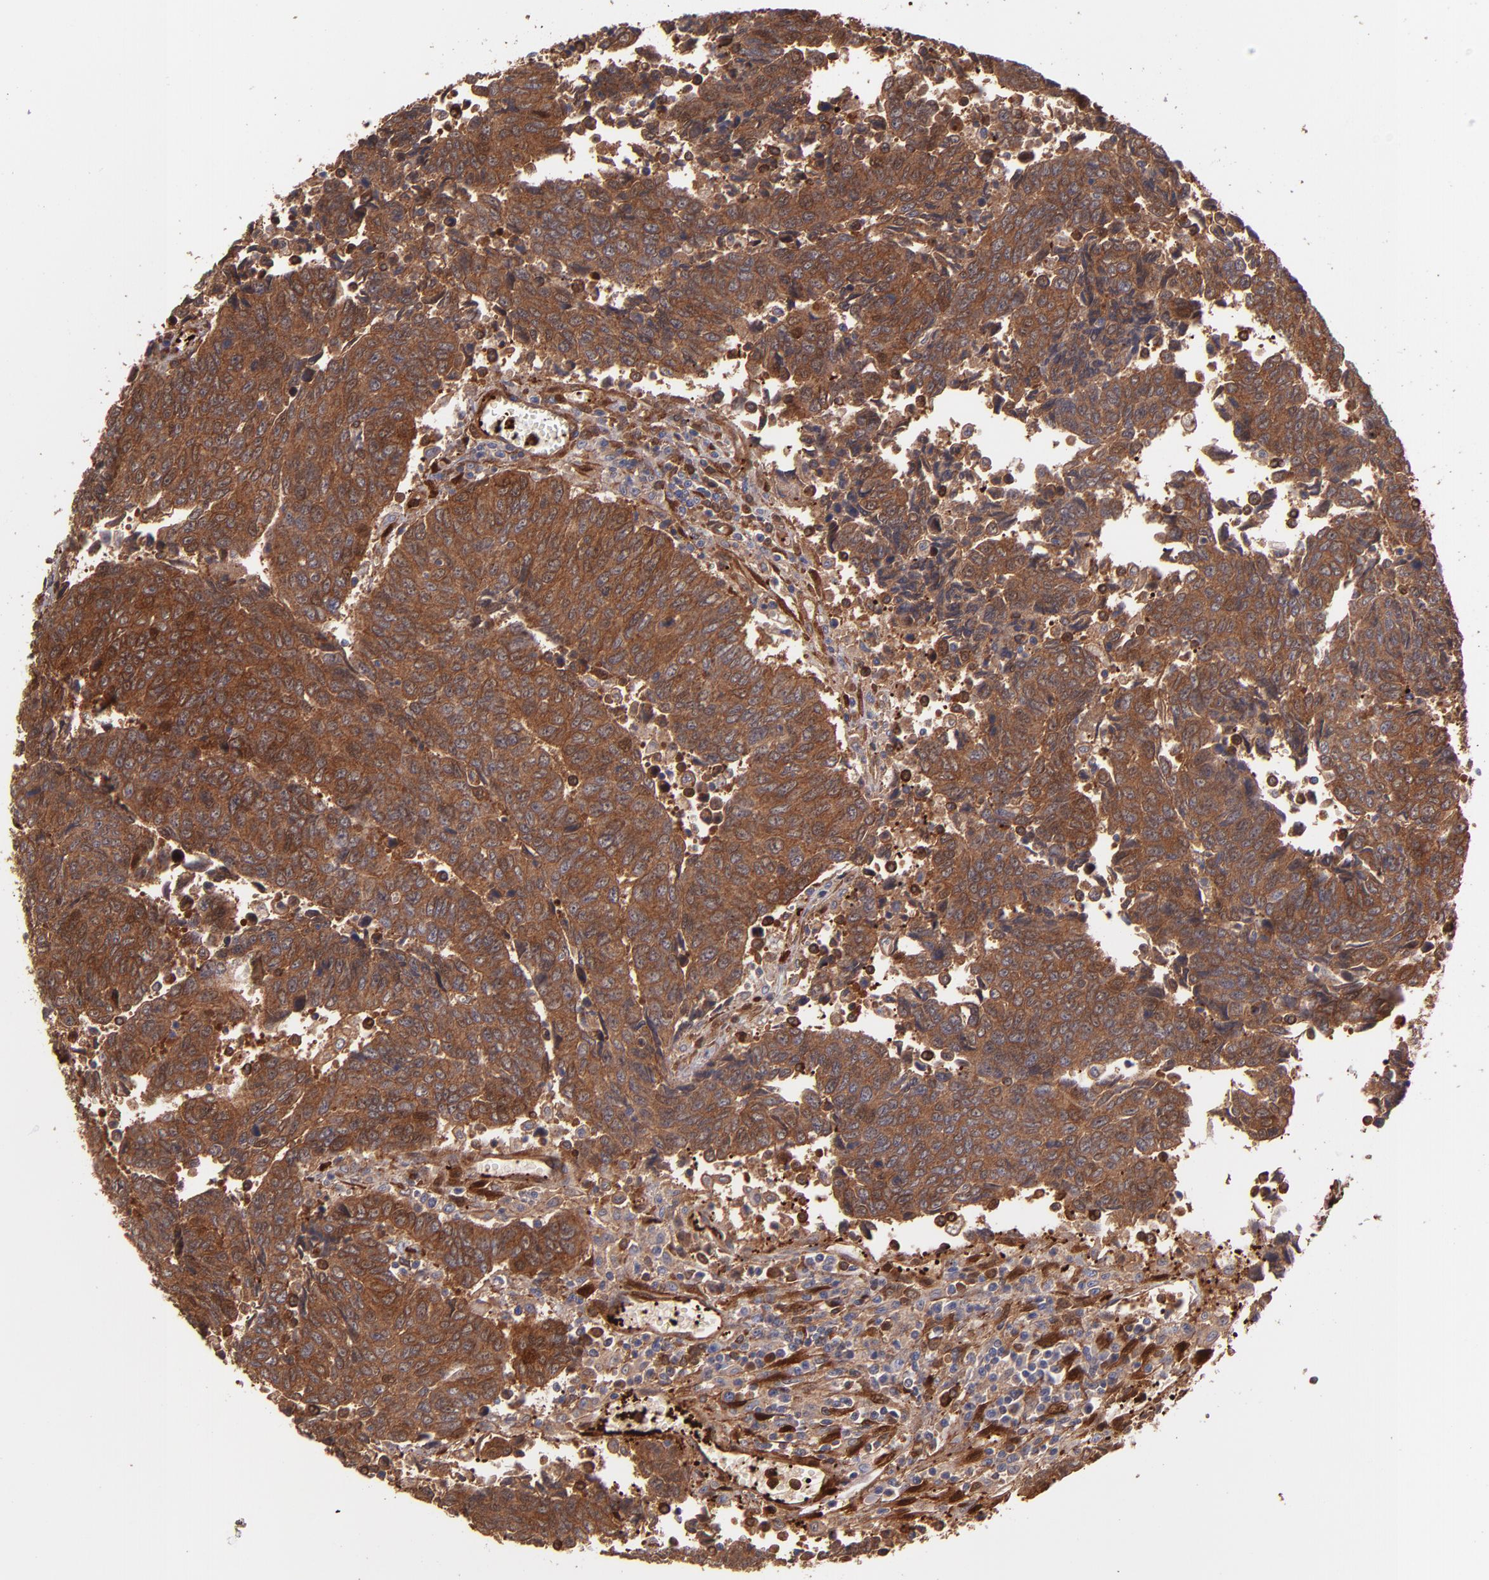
{"staining": {"intensity": "strong", "quantity": ">75%", "location": "cytoplasmic/membranous"}, "tissue": "urothelial cancer", "cell_type": "Tumor cells", "image_type": "cancer", "snomed": [{"axis": "morphology", "description": "Urothelial carcinoma, High grade"}, {"axis": "topography", "description": "Urinary bladder"}], "caption": "This image exhibits immunohistochemistry staining of human urothelial cancer, with high strong cytoplasmic/membranous positivity in approximately >75% of tumor cells.", "gene": "VCL", "patient": {"sex": "male", "age": 86}}